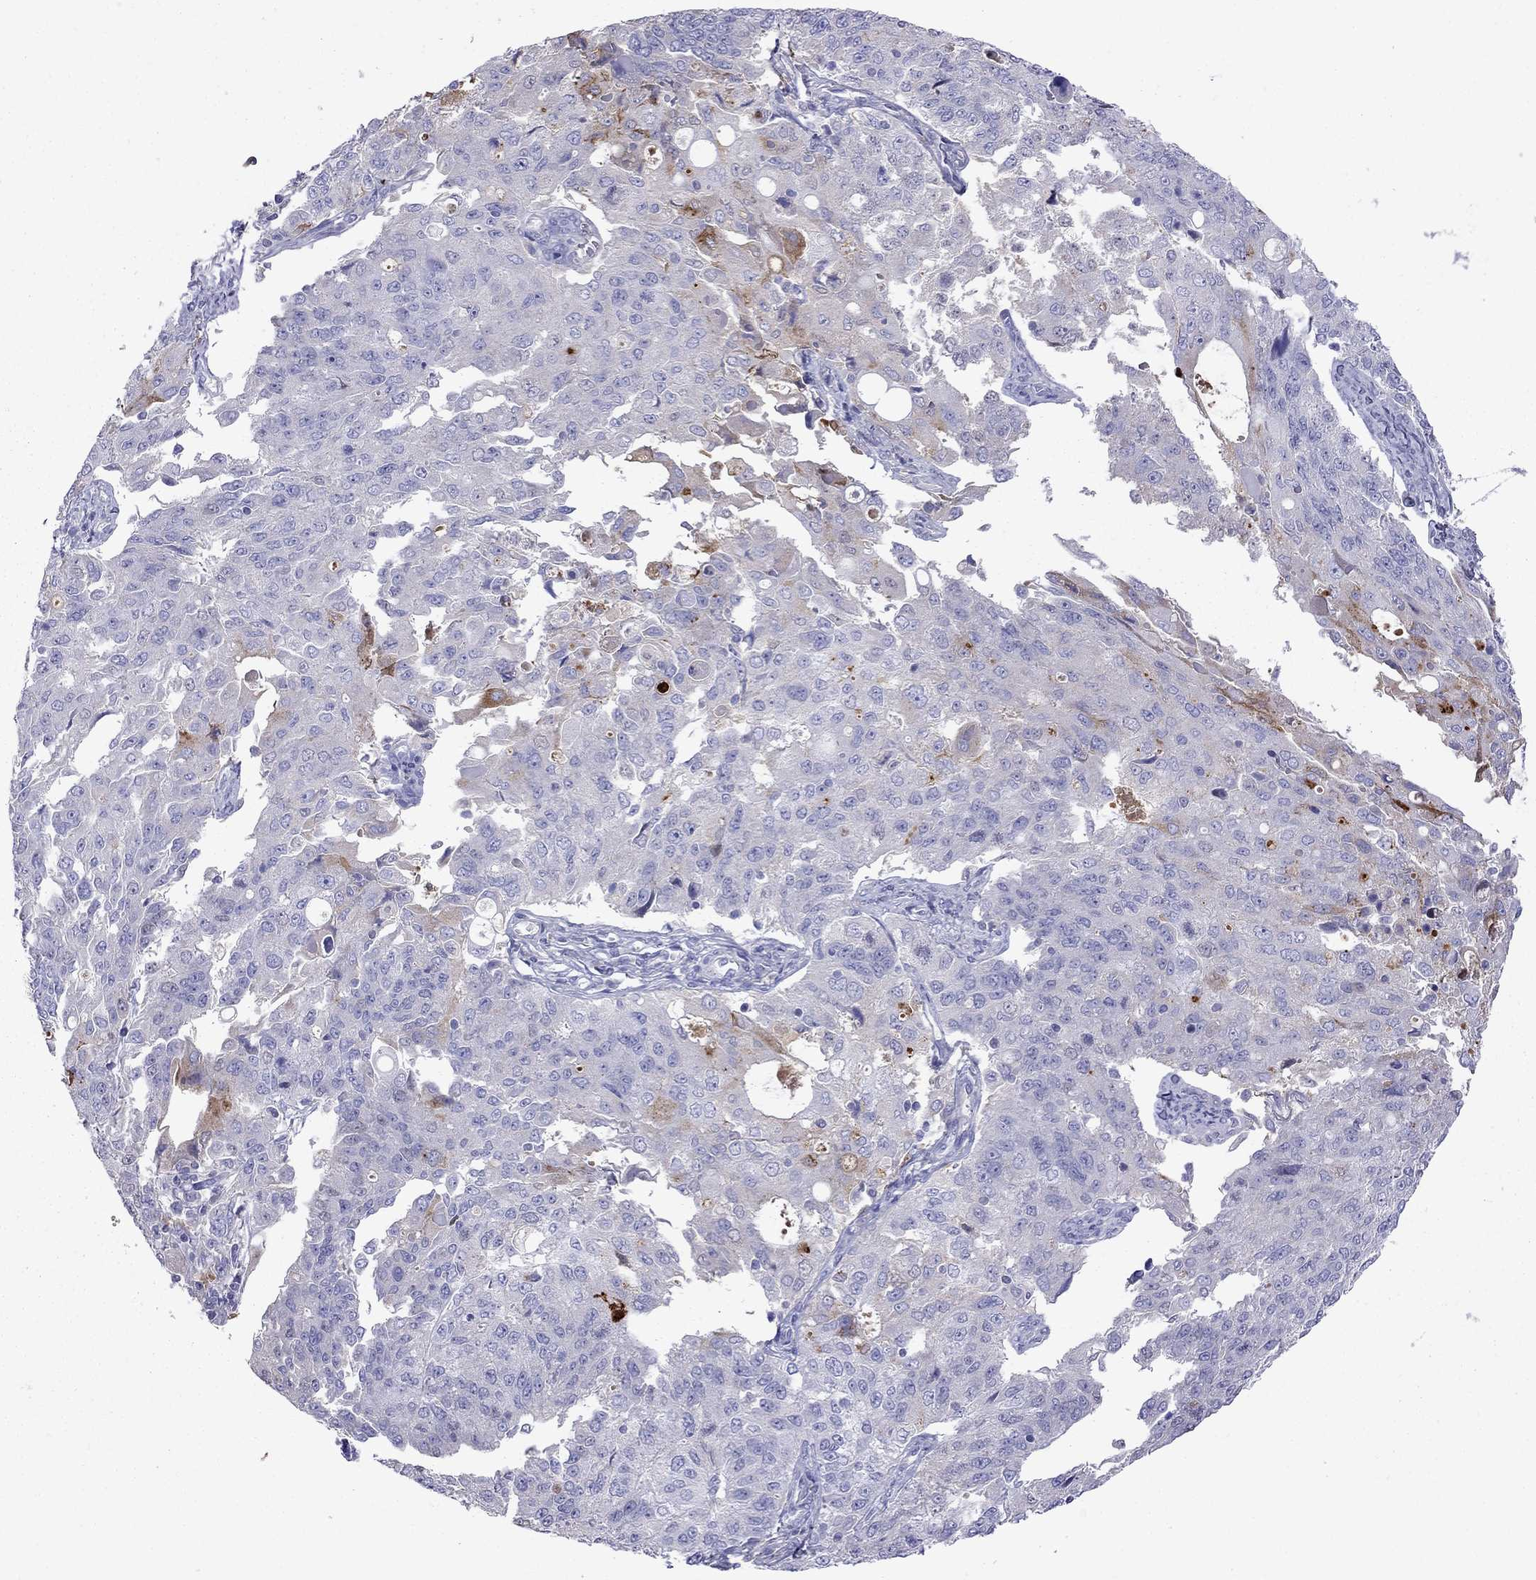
{"staining": {"intensity": "moderate", "quantity": "<25%", "location": "cytoplasmic/membranous"}, "tissue": "endometrial cancer", "cell_type": "Tumor cells", "image_type": "cancer", "snomed": [{"axis": "morphology", "description": "Adenocarcinoma, NOS"}, {"axis": "topography", "description": "Endometrium"}], "caption": "Endometrial cancer (adenocarcinoma) stained with a protein marker displays moderate staining in tumor cells.", "gene": "SERPINA3", "patient": {"sex": "female", "age": 43}}